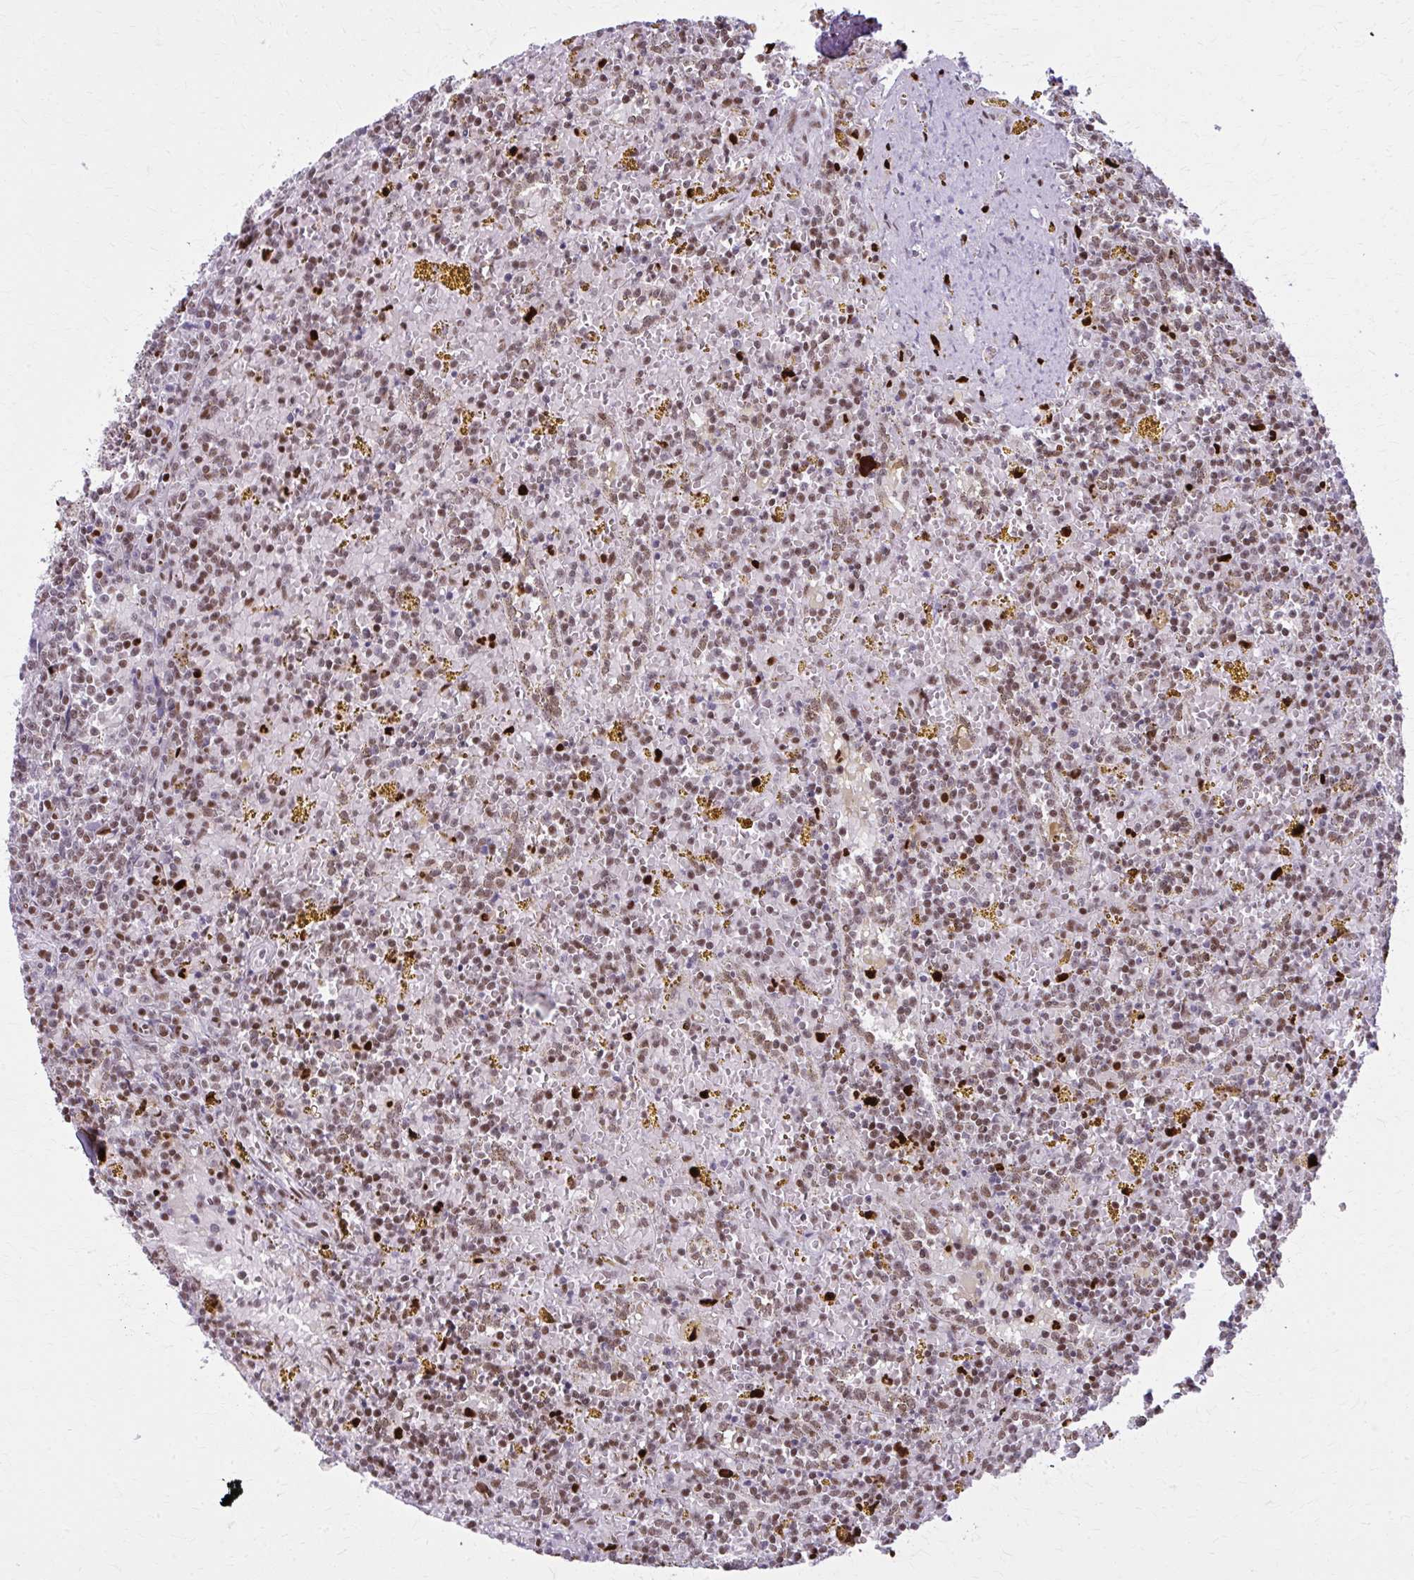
{"staining": {"intensity": "moderate", "quantity": ">75%", "location": "nuclear"}, "tissue": "lymphoma", "cell_type": "Tumor cells", "image_type": "cancer", "snomed": [{"axis": "morphology", "description": "Malignant lymphoma, non-Hodgkin's type, Low grade"}, {"axis": "topography", "description": "Spleen"}, {"axis": "topography", "description": "Lymph node"}], "caption": "DAB immunohistochemical staining of lymphoma shows moderate nuclear protein positivity in approximately >75% of tumor cells. The staining was performed using DAB to visualize the protein expression in brown, while the nuclei were stained in blue with hematoxylin (Magnification: 20x).", "gene": "ZNF559", "patient": {"sex": "female", "age": 66}}